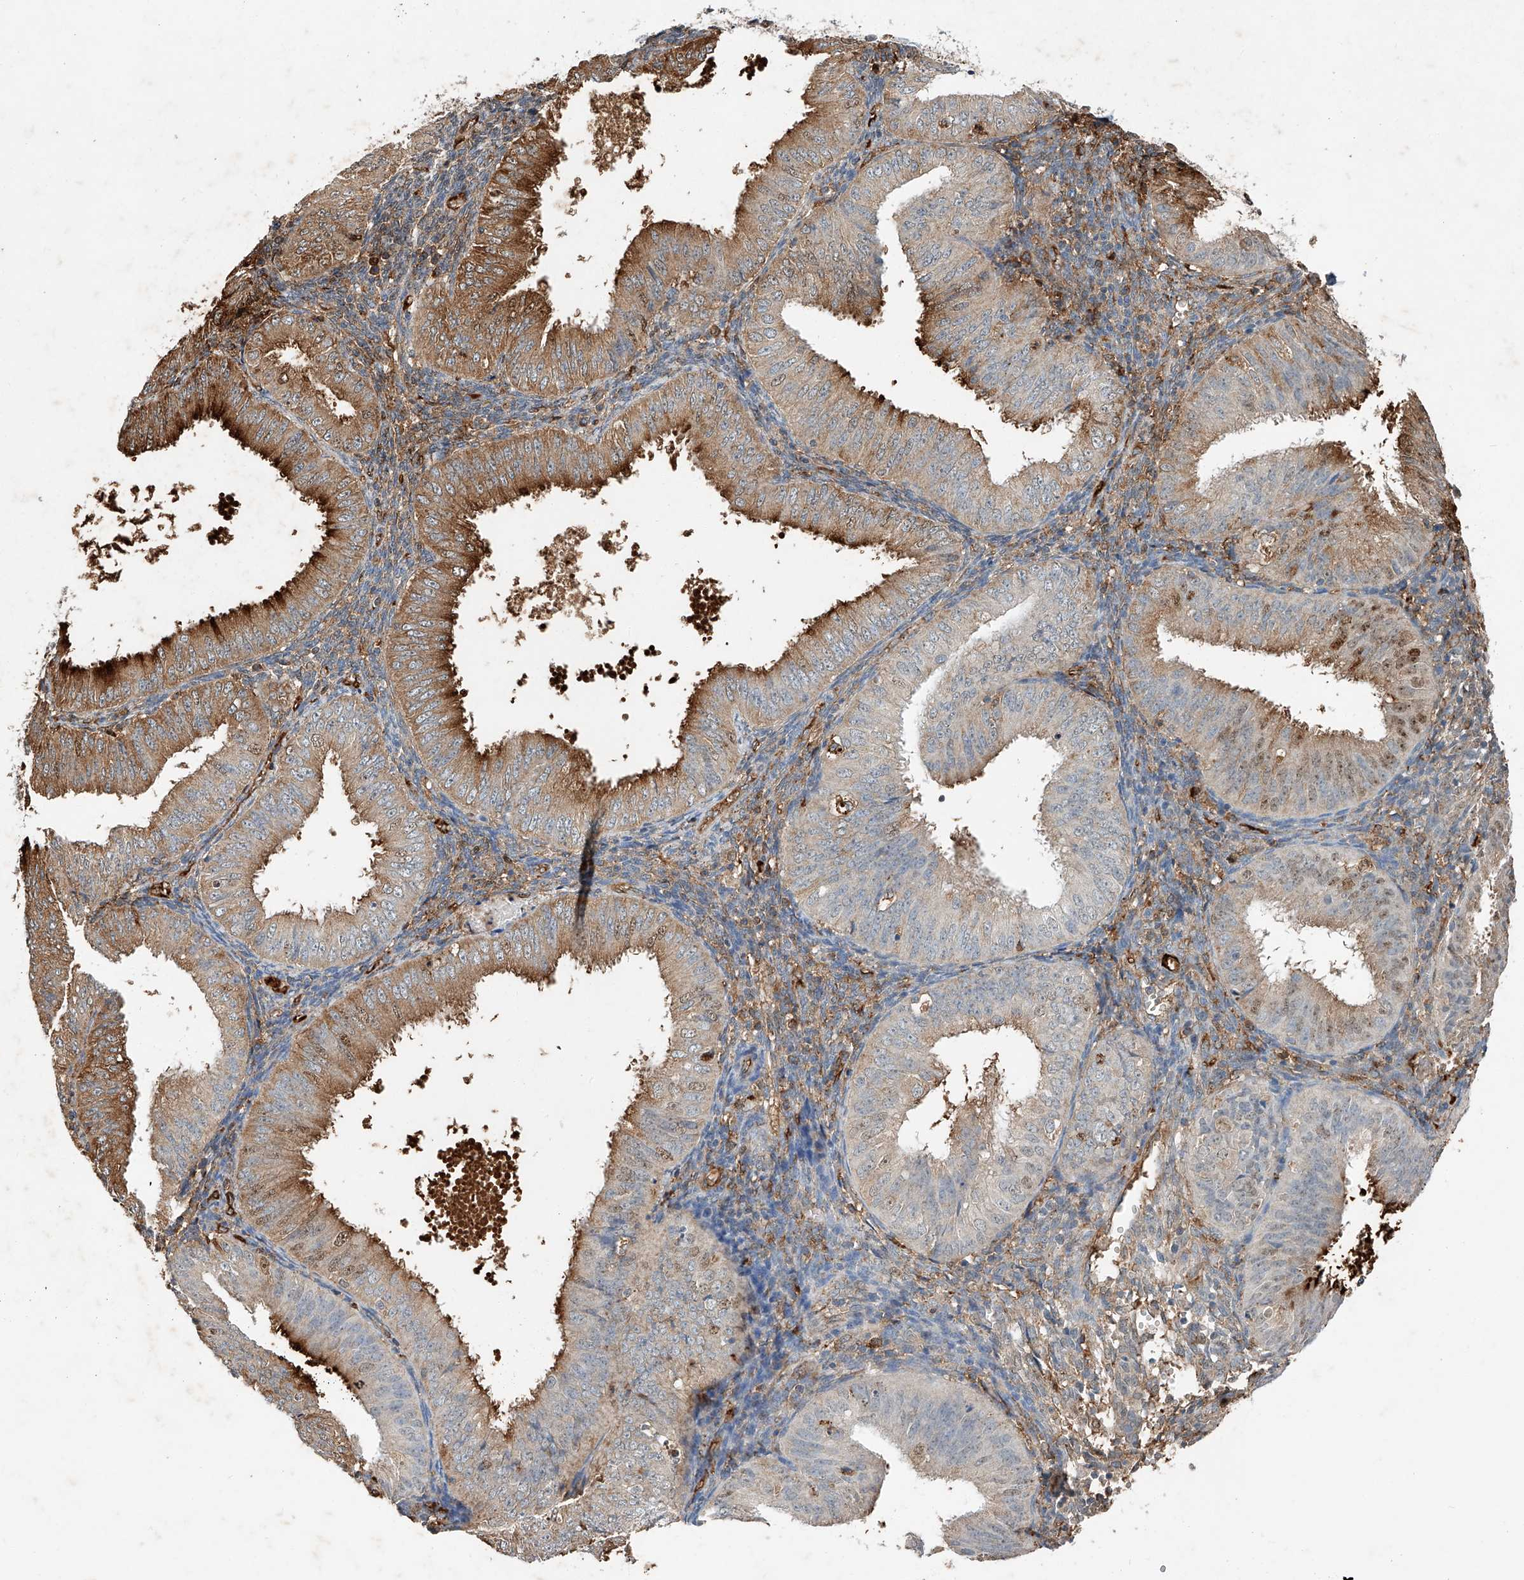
{"staining": {"intensity": "moderate", "quantity": "25%-75%", "location": "cytoplasmic/membranous,nuclear"}, "tissue": "endometrial cancer", "cell_type": "Tumor cells", "image_type": "cancer", "snomed": [{"axis": "morphology", "description": "Normal tissue, NOS"}, {"axis": "morphology", "description": "Adenocarcinoma, NOS"}, {"axis": "topography", "description": "Endometrium"}], "caption": "This is an image of IHC staining of endometrial cancer (adenocarcinoma), which shows moderate positivity in the cytoplasmic/membranous and nuclear of tumor cells.", "gene": "CTDP1", "patient": {"sex": "female", "age": 53}}